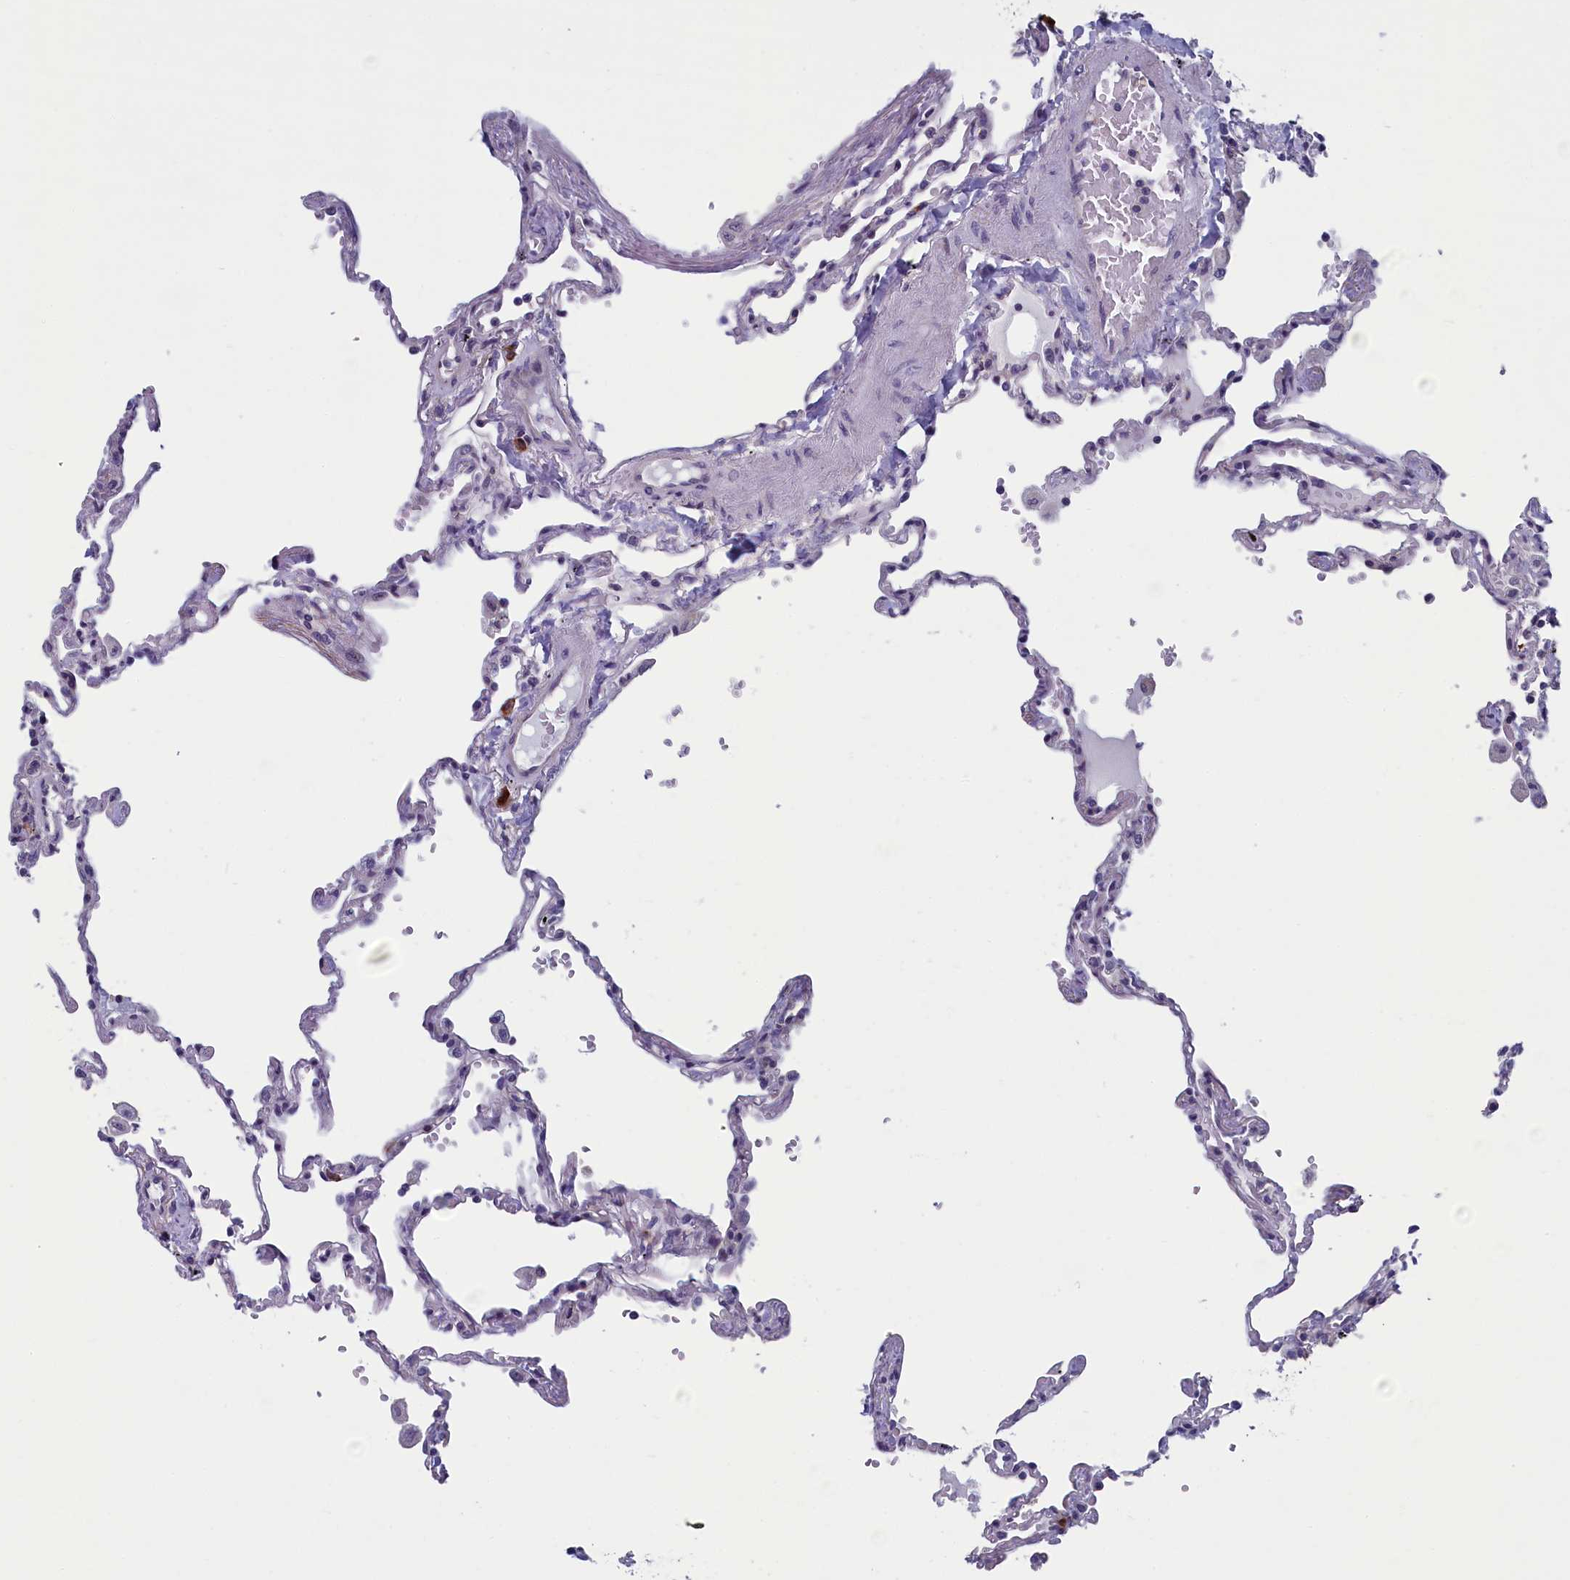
{"staining": {"intensity": "negative", "quantity": "none", "location": "none"}, "tissue": "lung", "cell_type": "Alveolar cells", "image_type": "normal", "snomed": [{"axis": "morphology", "description": "Normal tissue, NOS"}, {"axis": "topography", "description": "Lung"}], "caption": "Micrograph shows no significant protein positivity in alveolar cells of normal lung.", "gene": "CNEP1R1", "patient": {"sex": "female", "age": 67}}